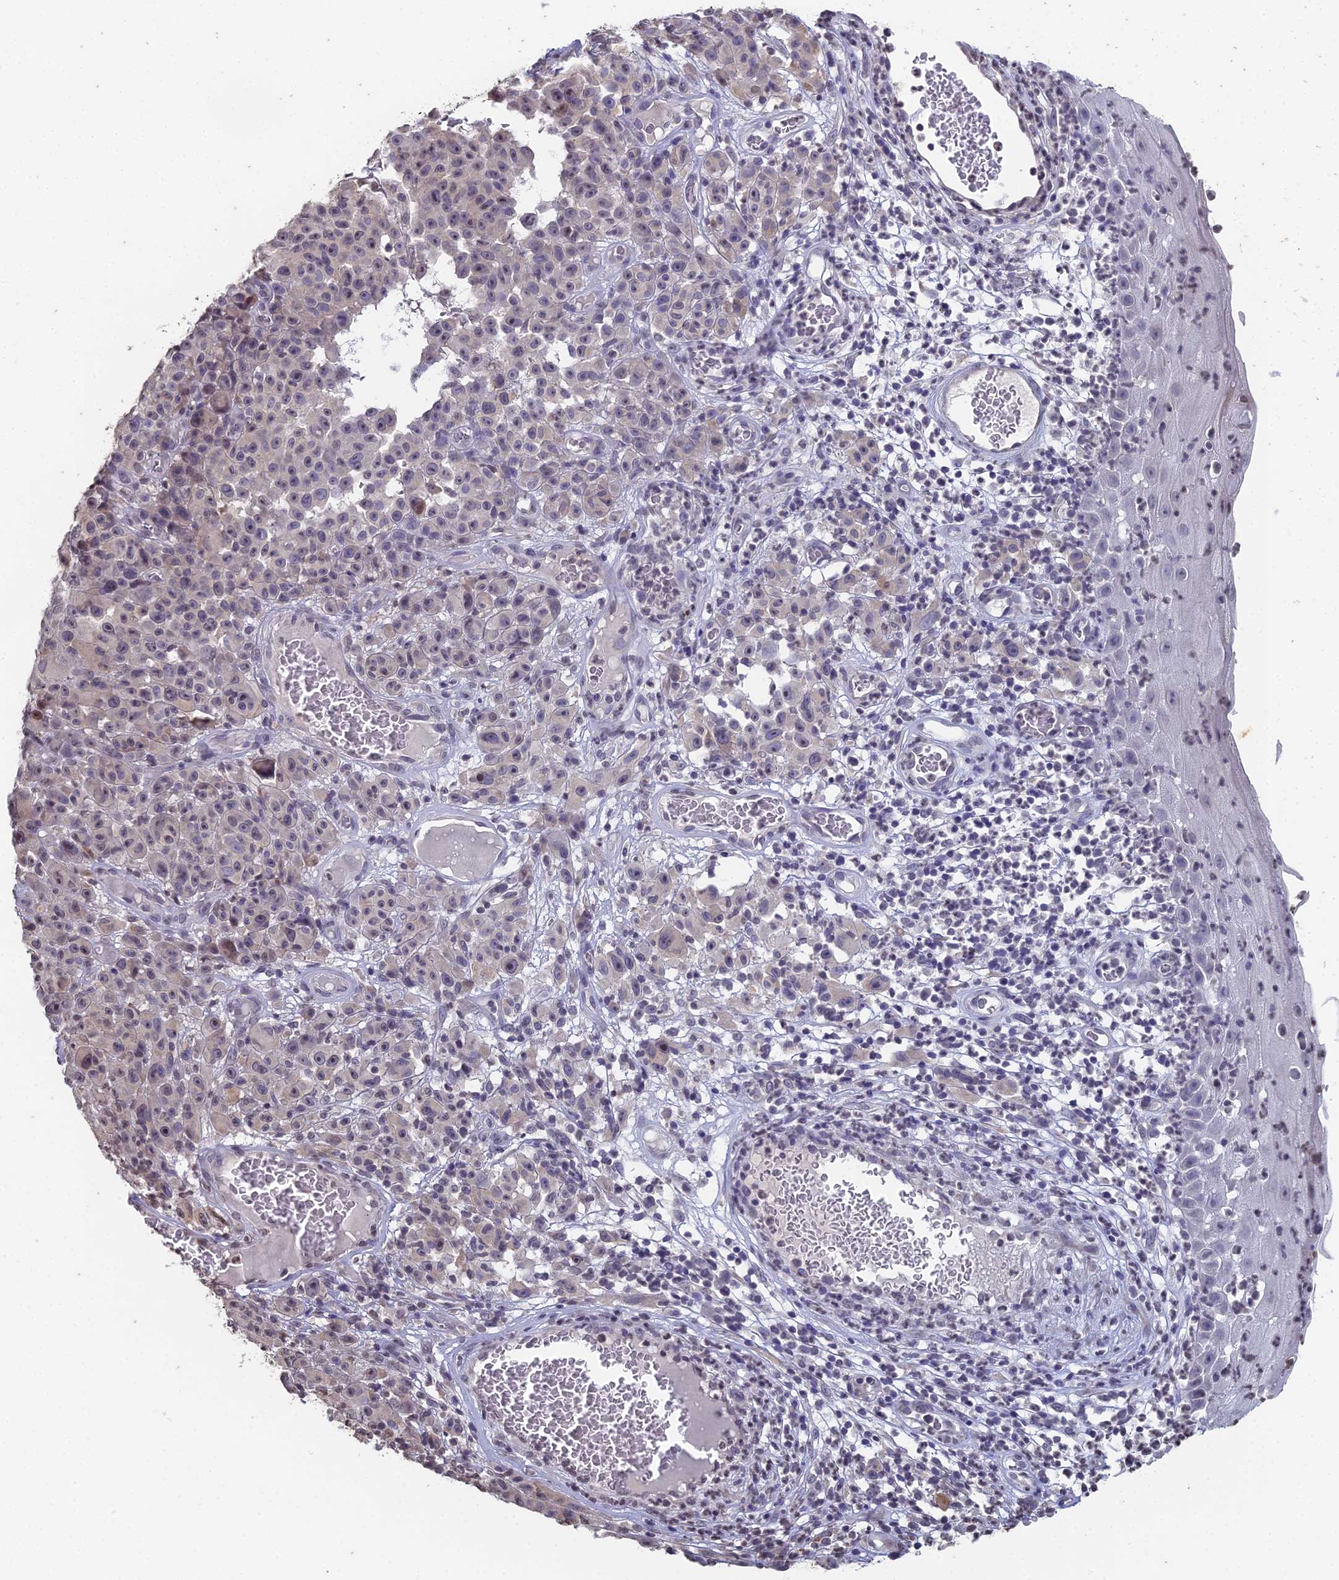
{"staining": {"intensity": "negative", "quantity": "none", "location": "none"}, "tissue": "melanoma", "cell_type": "Tumor cells", "image_type": "cancer", "snomed": [{"axis": "morphology", "description": "Malignant melanoma, NOS"}, {"axis": "topography", "description": "Skin"}], "caption": "High power microscopy photomicrograph of an immunohistochemistry (IHC) histopathology image of melanoma, revealing no significant expression in tumor cells.", "gene": "PRR22", "patient": {"sex": "female", "age": 82}}